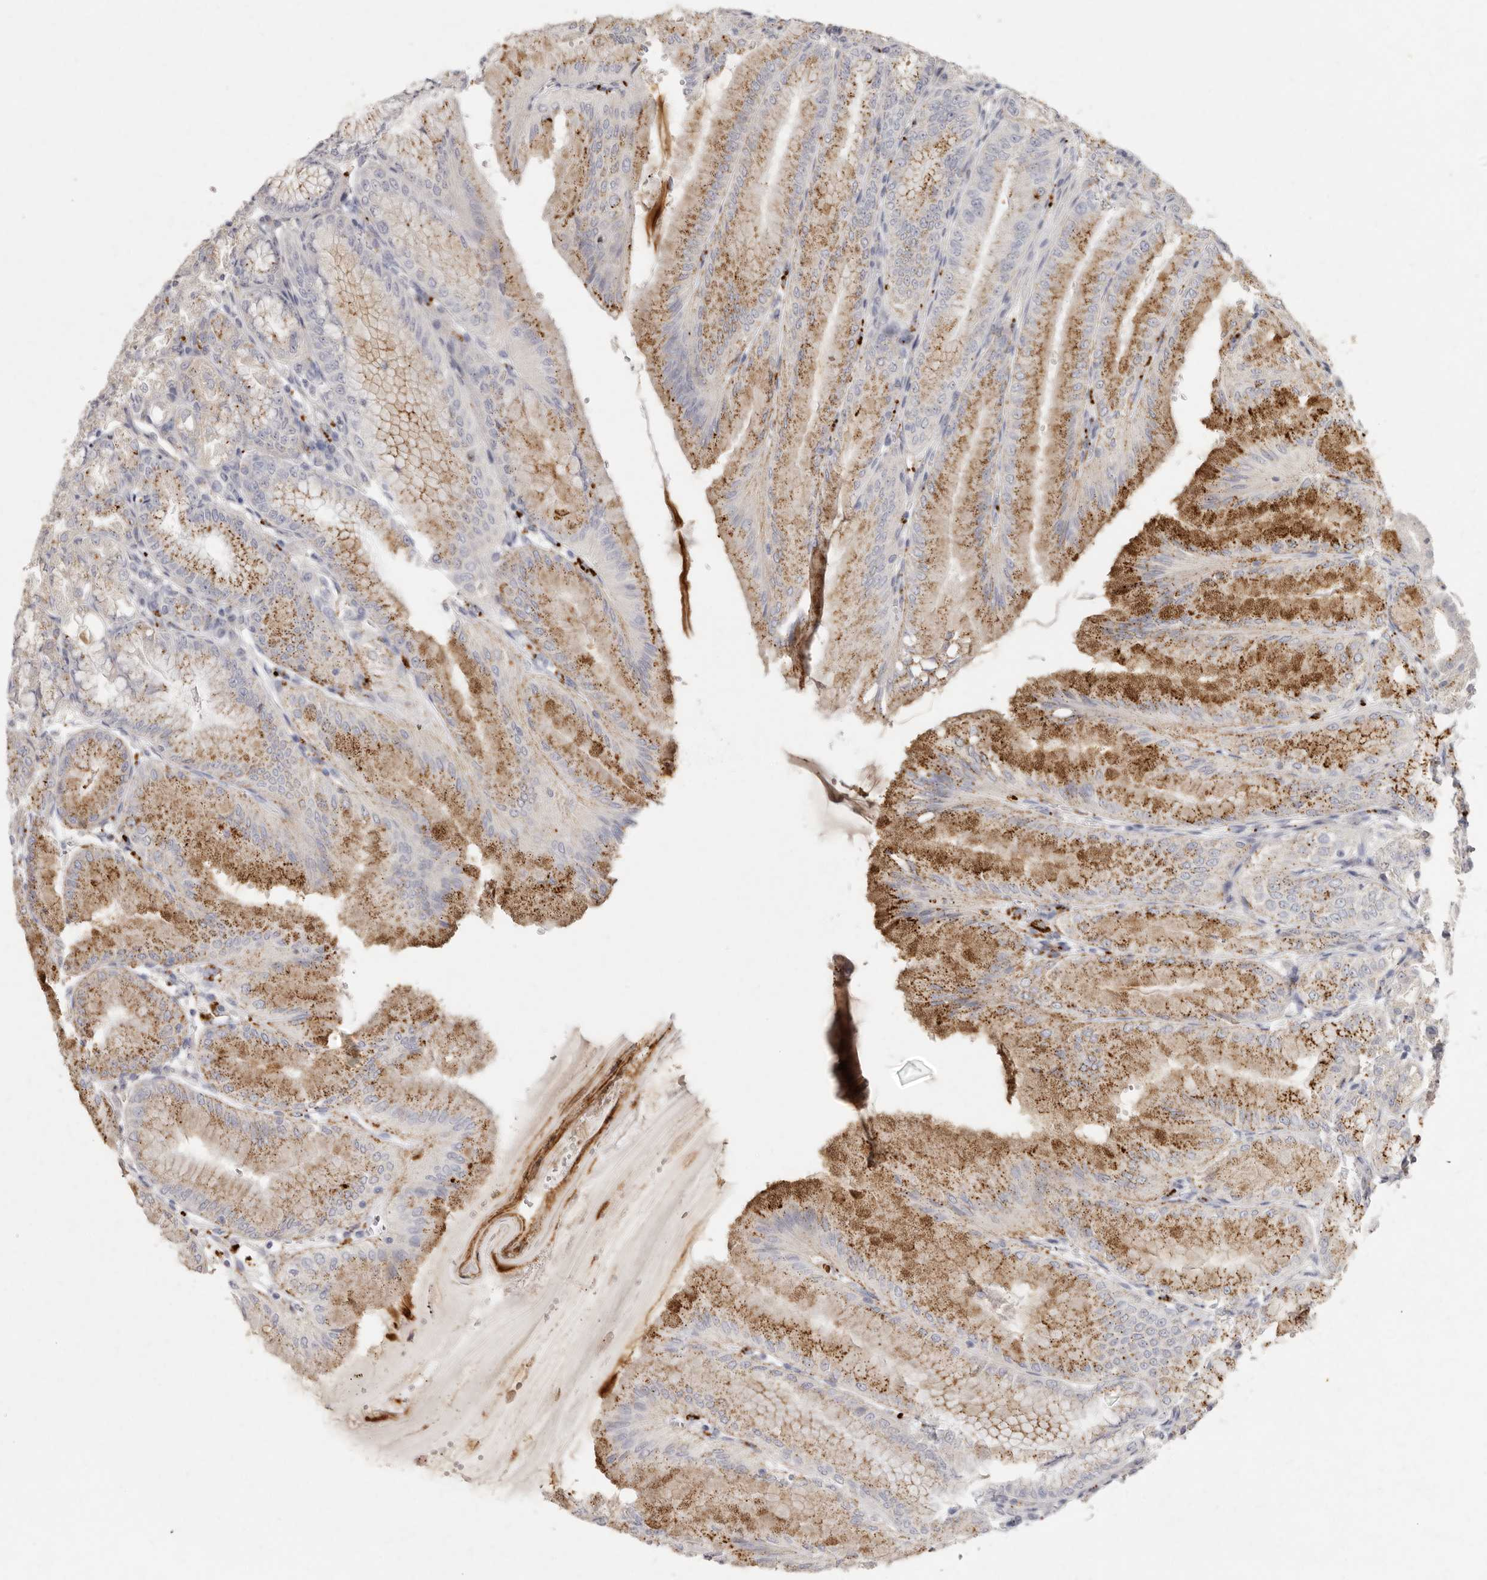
{"staining": {"intensity": "moderate", "quantity": "25%-75%", "location": "cytoplasmic/membranous"}, "tissue": "stomach", "cell_type": "Glandular cells", "image_type": "normal", "snomed": [{"axis": "morphology", "description": "Normal tissue, NOS"}, {"axis": "topography", "description": "Stomach, lower"}], "caption": "Protein staining of unremarkable stomach exhibits moderate cytoplasmic/membranous expression in about 25%-75% of glandular cells. (DAB IHC with brightfield microscopy, high magnification).", "gene": "FAM185A", "patient": {"sex": "male", "age": 71}}